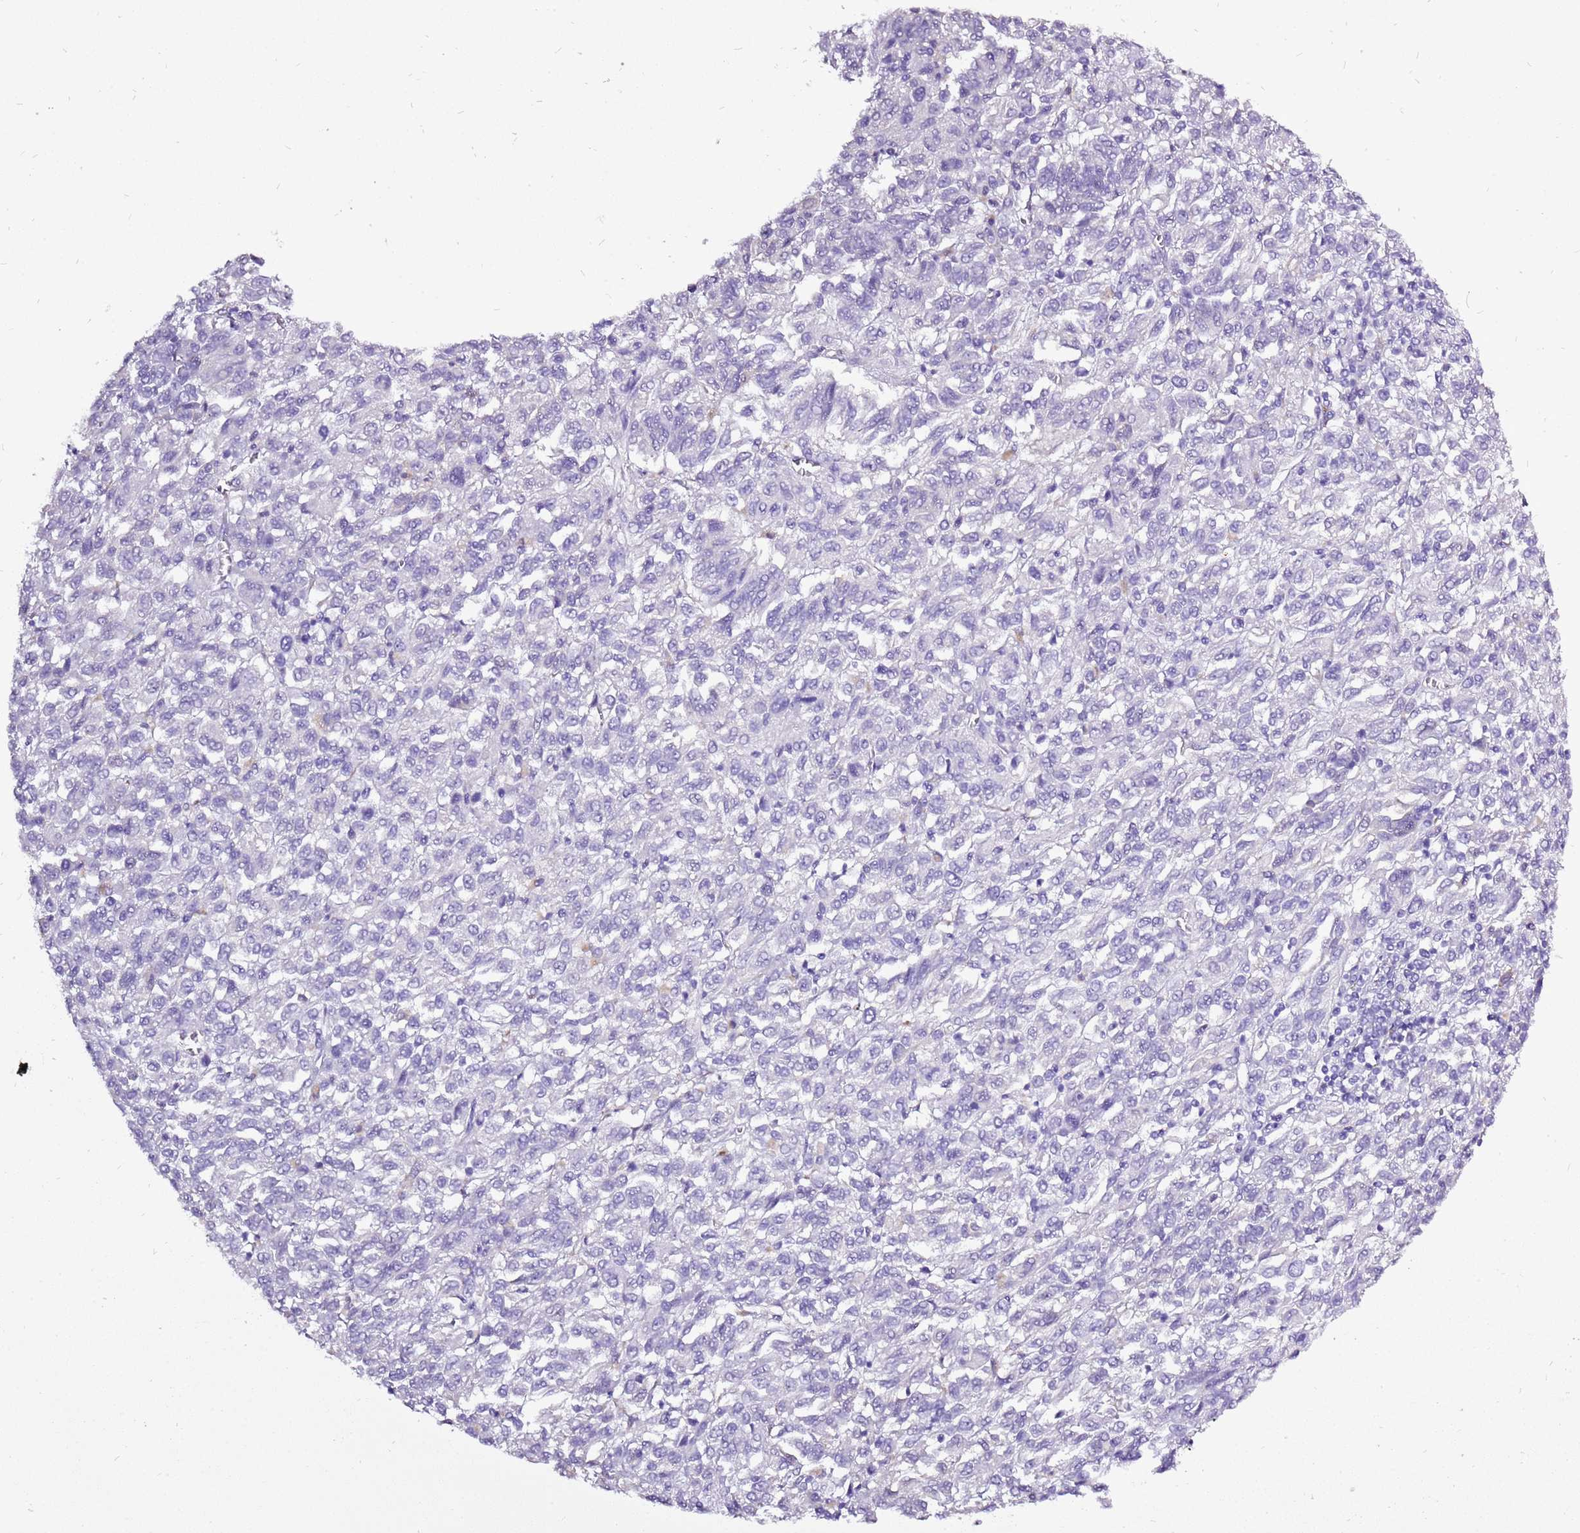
{"staining": {"intensity": "negative", "quantity": "none", "location": "none"}, "tissue": "melanoma", "cell_type": "Tumor cells", "image_type": "cancer", "snomed": [{"axis": "morphology", "description": "Malignant melanoma, Metastatic site"}, {"axis": "topography", "description": "Lung"}], "caption": "DAB (3,3'-diaminobenzidine) immunohistochemical staining of malignant melanoma (metastatic site) demonstrates no significant expression in tumor cells. Nuclei are stained in blue.", "gene": "ACSS3", "patient": {"sex": "male", "age": 64}}